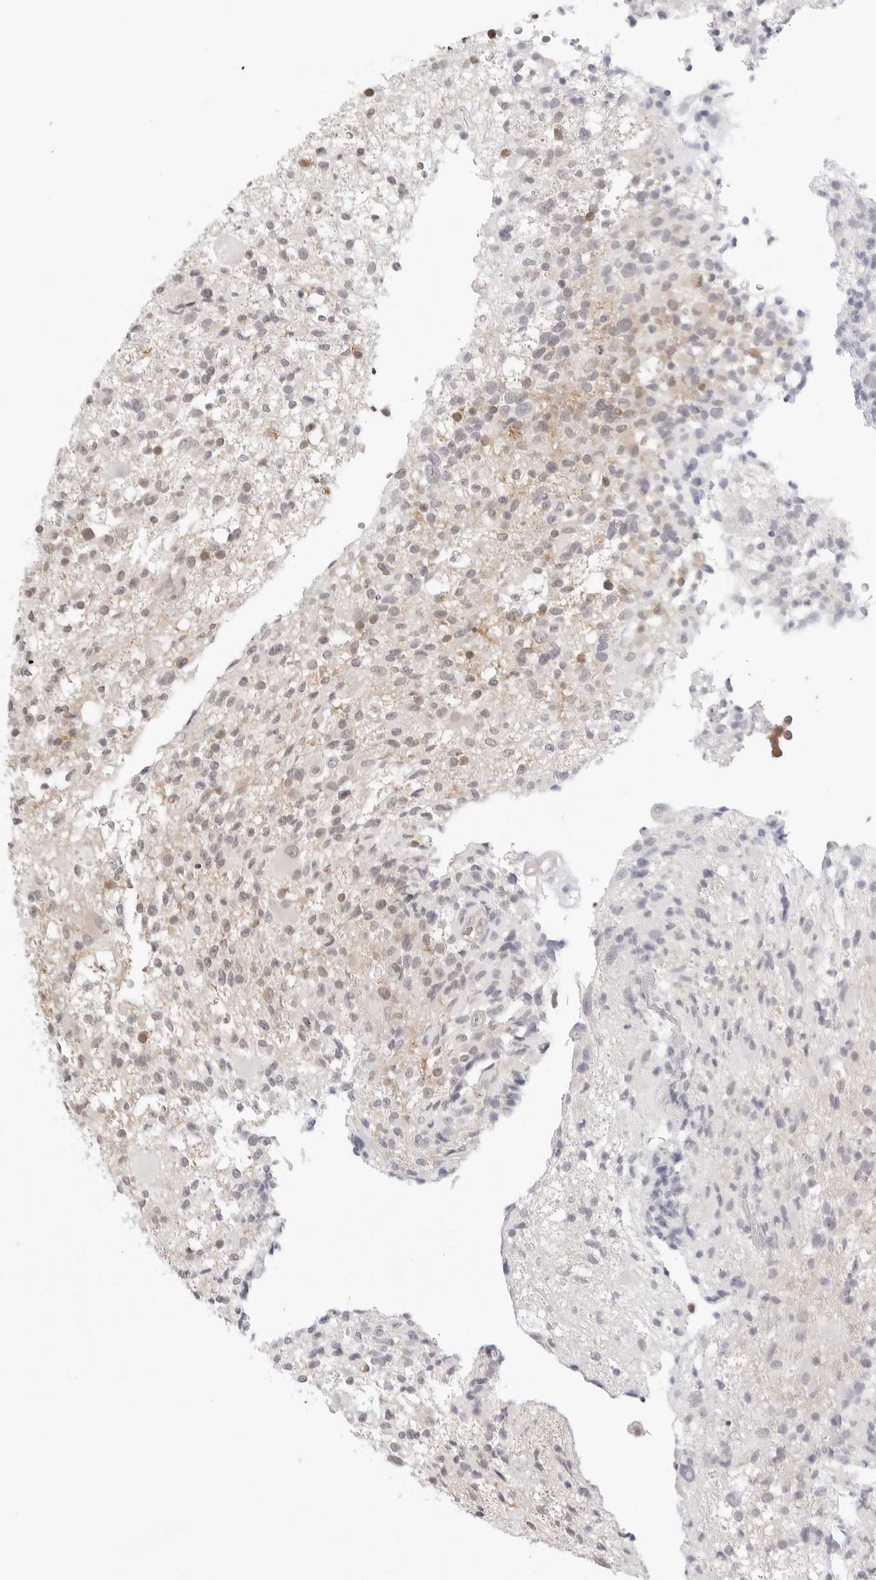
{"staining": {"intensity": "weak", "quantity": "25%-75%", "location": "cytoplasmic/membranous,nuclear"}, "tissue": "glioma", "cell_type": "Tumor cells", "image_type": "cancer", "snomed": [{"axis": "morphology", "description": "Glioma, malignant, High grade"}, {"axis": "morphology", "description": "Glioblastoma, NOS"}, {"axis": "topography", "description": "Brain"}], "caption": "Immunohistochemical staining of glioma exhibits low levels of weak cytoplasmic/membranous and nuclear protein staining in about 25%-75% of tumor cells. Immunohistochemistry stains the protein of interest in brown and the nuclei are stained blue.", "gene": "NUDC", "patient": {"sex": "male", "age": 60}}